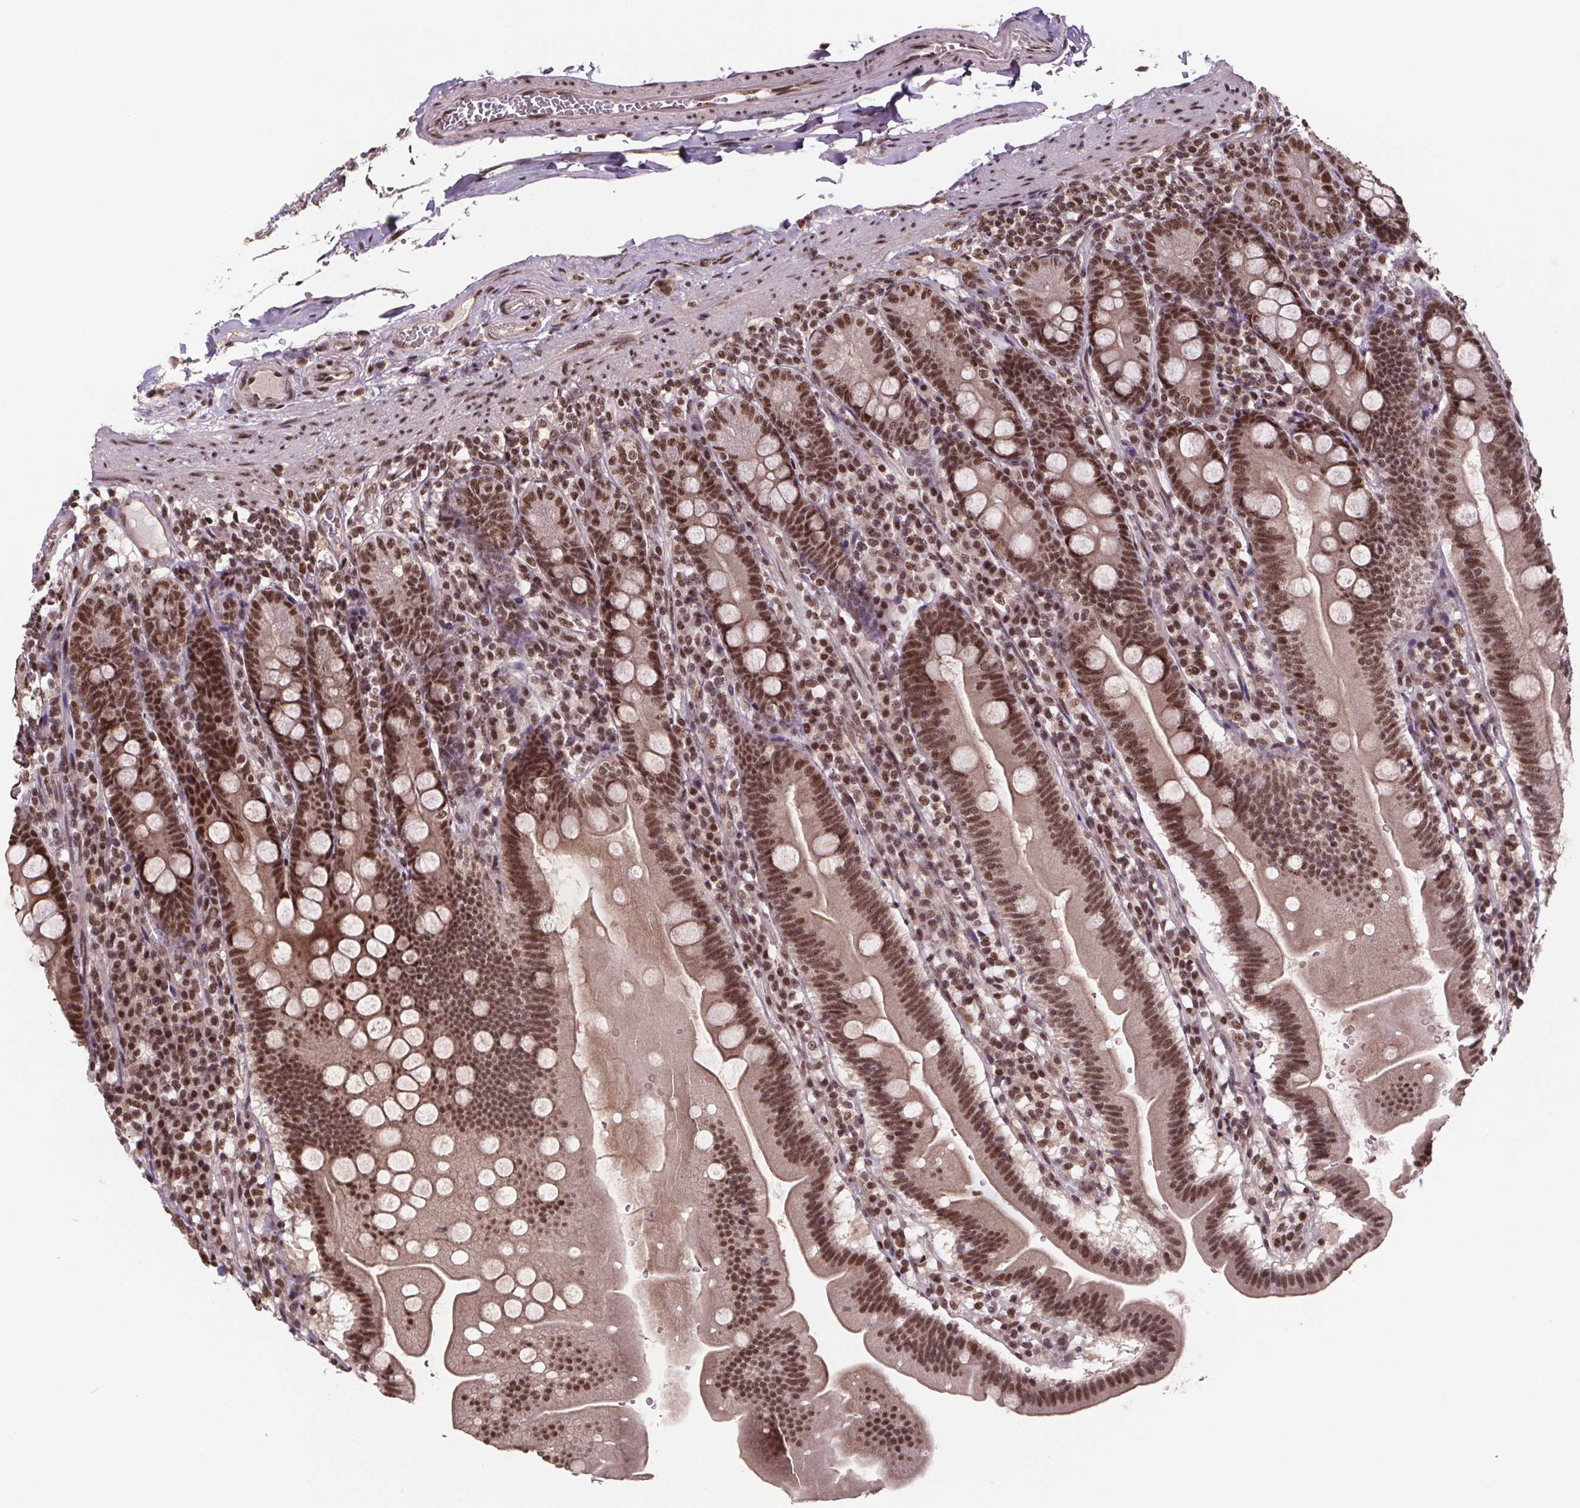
{"staining": {"intensity": "moderate", "quantity": ">75%", "location": "nuclear"}, "tissue": "duodenum", "cell_type": "Glandular cells", "image_type": "normal", "snomed": [{"axis": "morphology", "description": "Normal tissue, NOS"}, {"axis": "topography", "description": "Duodenum"}], "caption": "High-power microscopy captured an immunohistochemistry image of normal duodenum, revealing moderate nuclear positivity in about >75% of glandular cells.", "gene": "JARID2", "patient": {"sex": "female", "age": 67}}